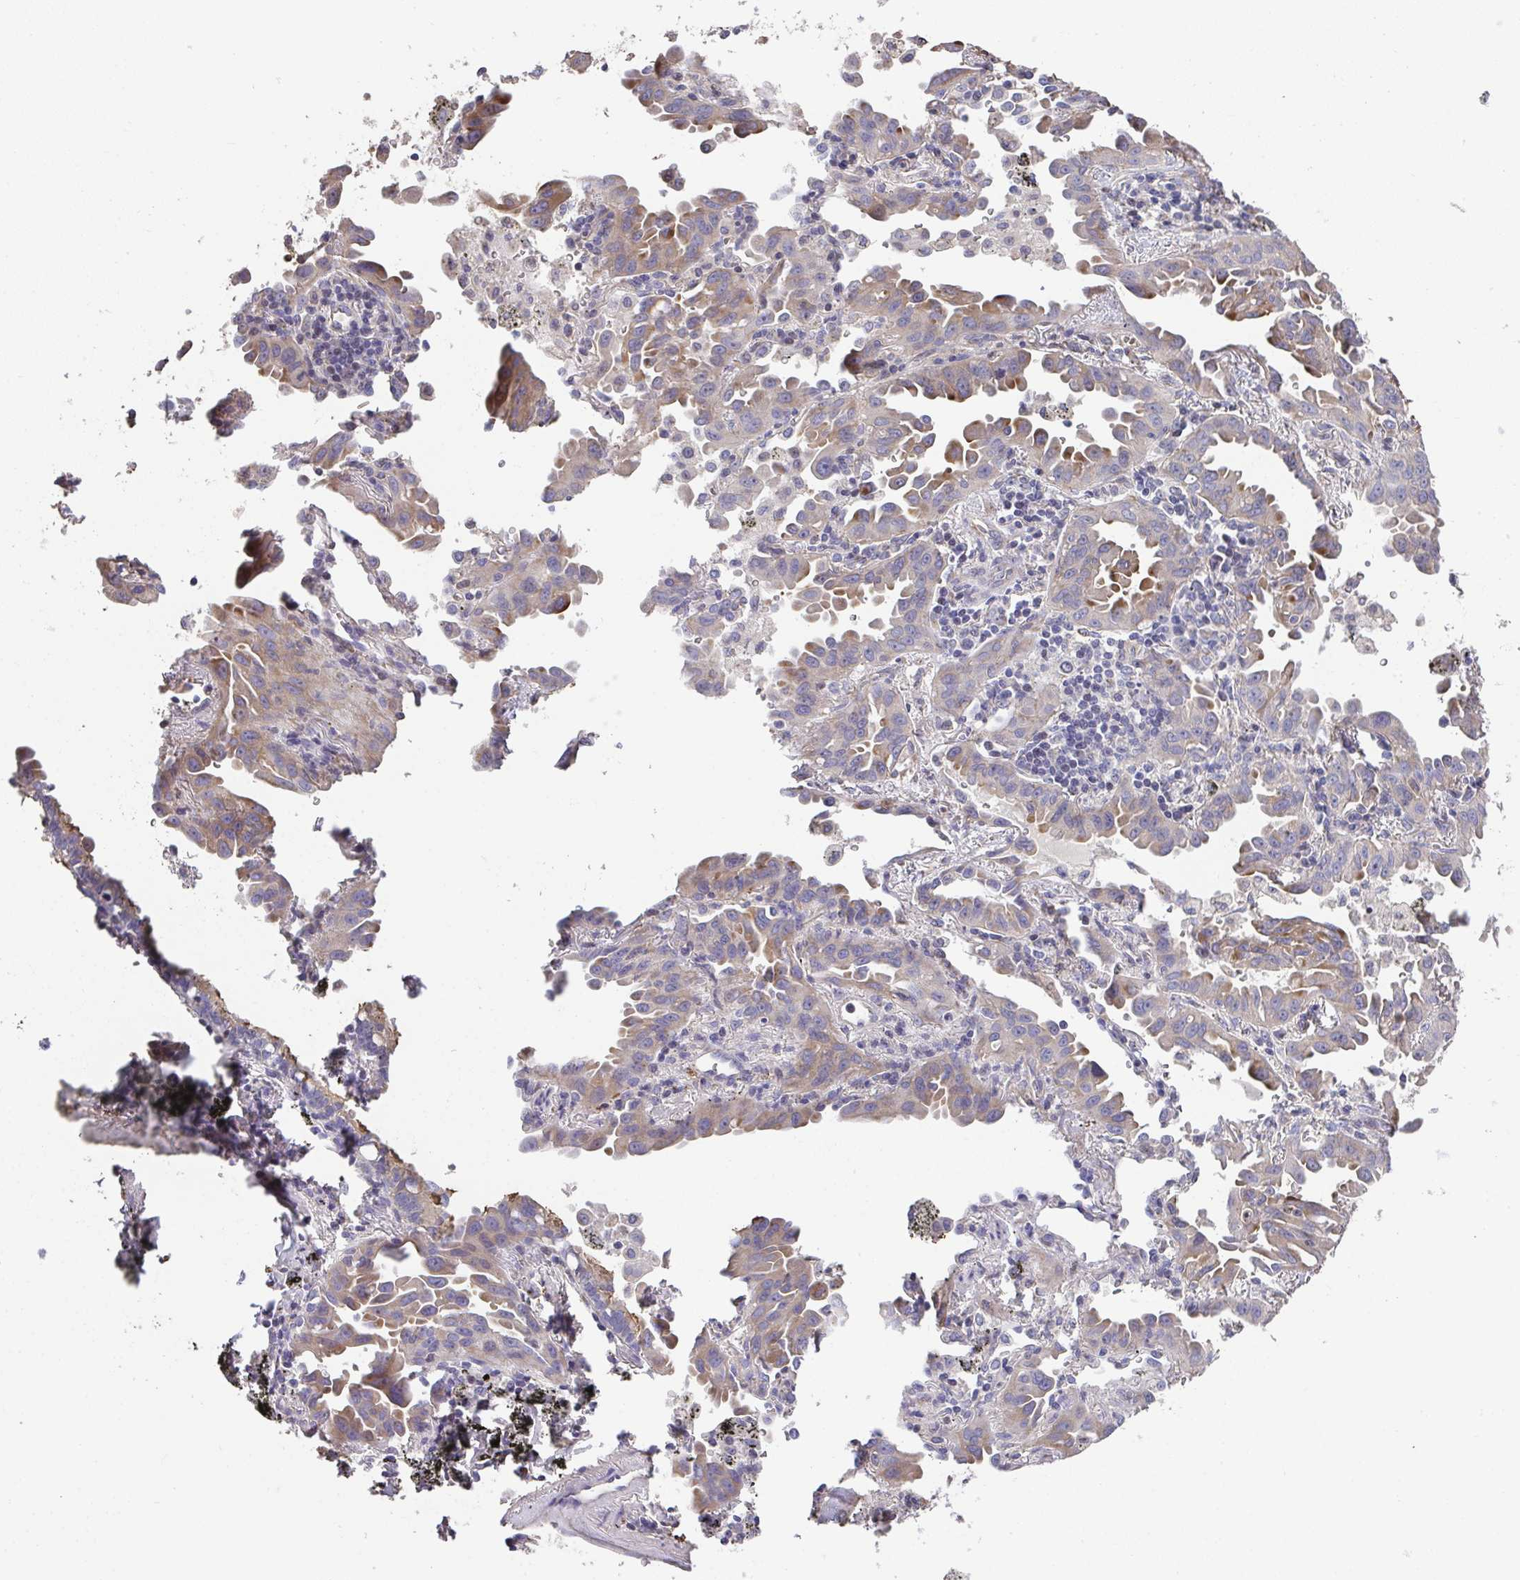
{"staining": {"intensity": "moderate", "quantity": "<25%", "location": "cytoplasmic/membranous"}, "tissue": "lung cancer", "cell_type": "Tumor cells", "image_type": "cancer", "snomed": [{"axis": "morphology", "description": "Adenocarcinoma, NOS"}, {"axis": "topography", "description": "Lung"}], "caption": "There is low levels of moderate cytoplasmic/membranous staining in tumor cells of lung cancer, as demonstrated by immunohistochemical staining (brown color).", "gene": "RUNDC3B", "patient": {"sex": "male", "age": 68}}